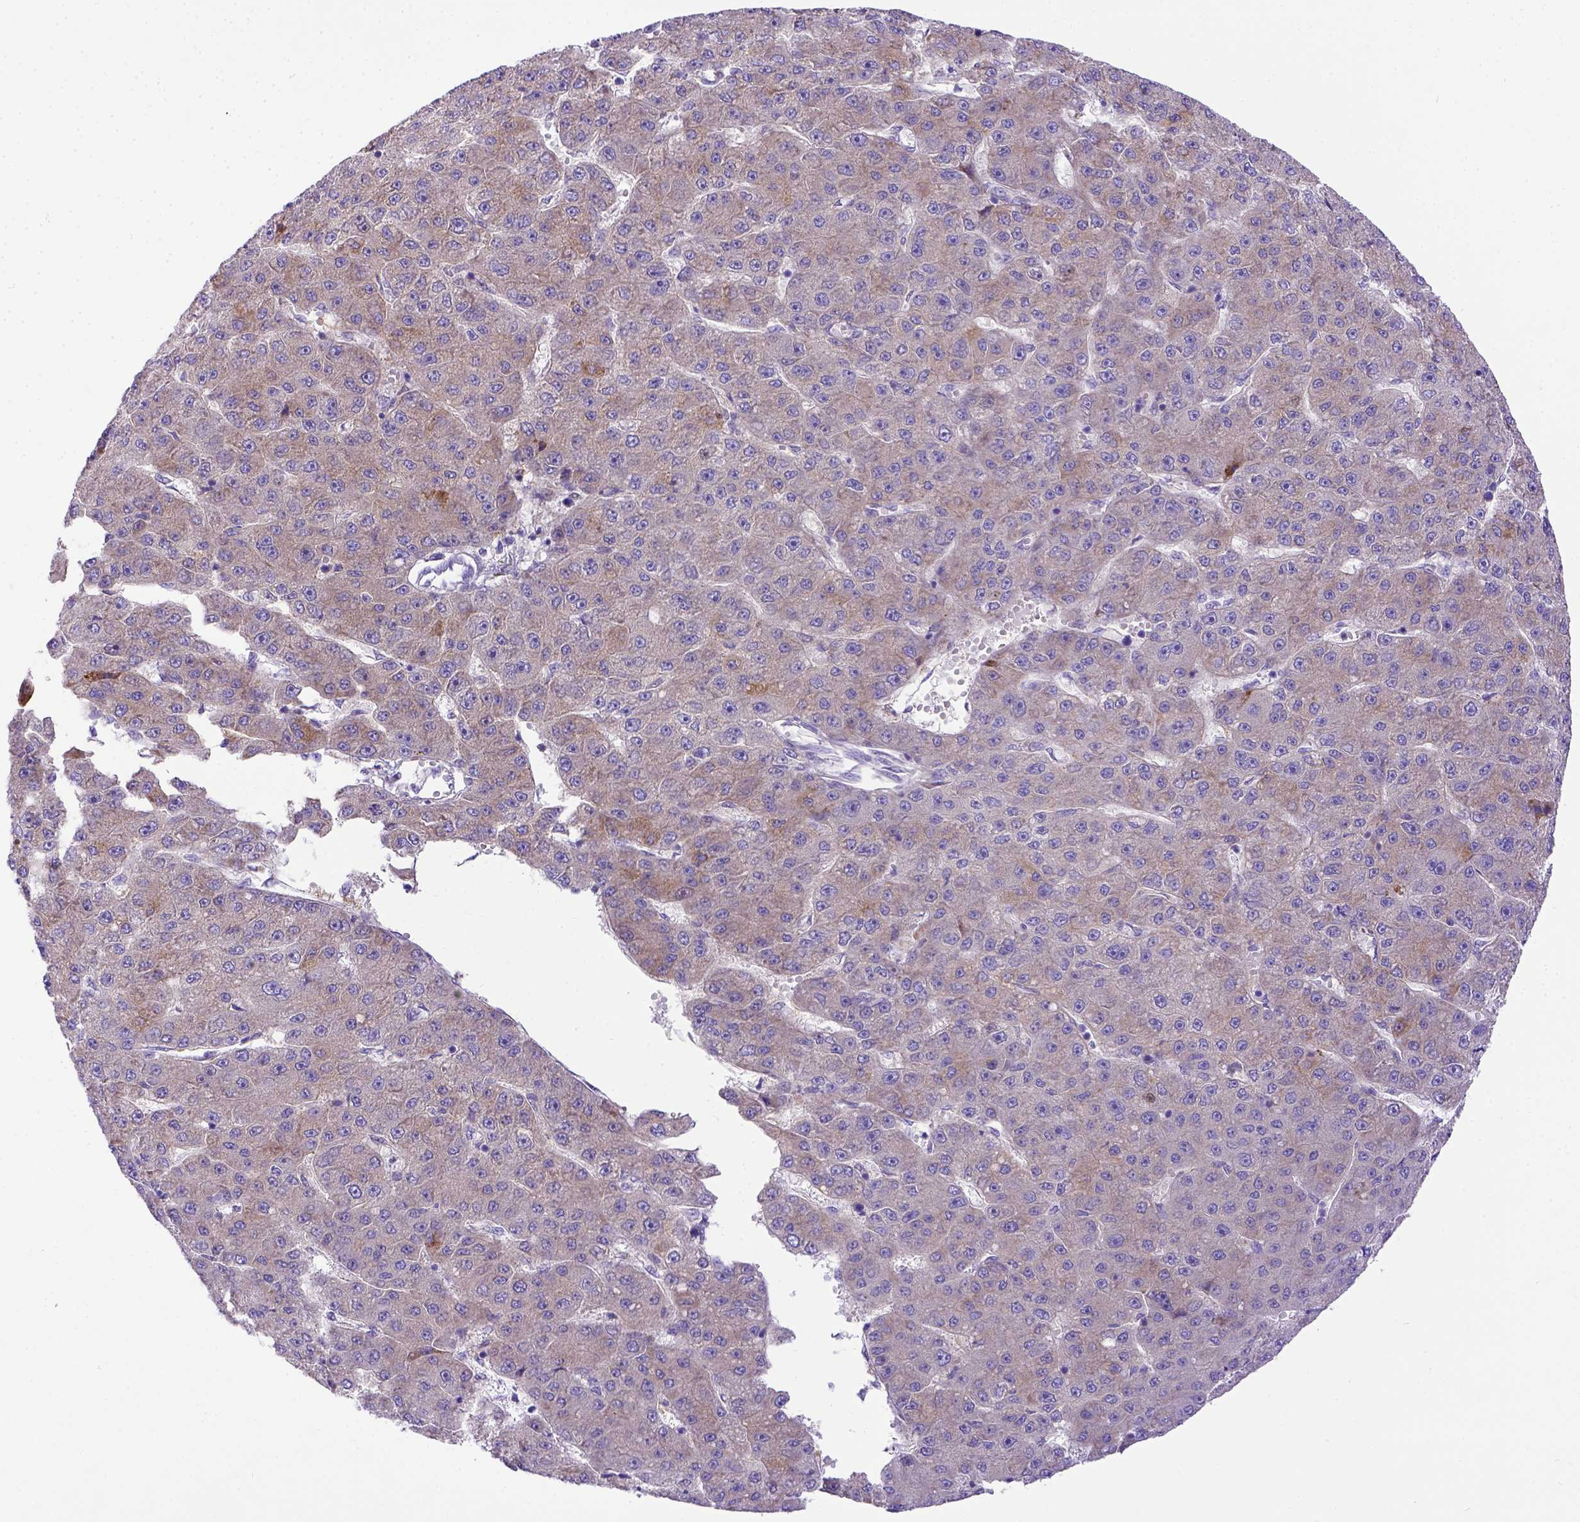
{"staining": {"intensity": "weak", "quantity": "25%-75%", "location": "cytoplasmic/membranous"}, "tissue": "liver cancer", "cell_type": "Tumor cells", "image_type": "cancer", "snomed": [{"axis": "morphology", "description": "Carcinoma, Hepatocellular, NOS"}, {"axis": "topography", "description": "Liver"}], "caption": "Immunohistochemistry staining of liver hepatocellular carcinoma, which reveals low levels of weak cytoplasmic/membranous staining in approximately 25%-75% of tumor cells indicating weak cytoplasmic/membranous protein staining. The staining was performed using DAB (3,3'-diaminobenzidine) (brown) for protein detection and nuclei were counterstained in hematoxylin (blue).", "gene": "CFAP300", "patient": {"sex": "male", "age": 67}}